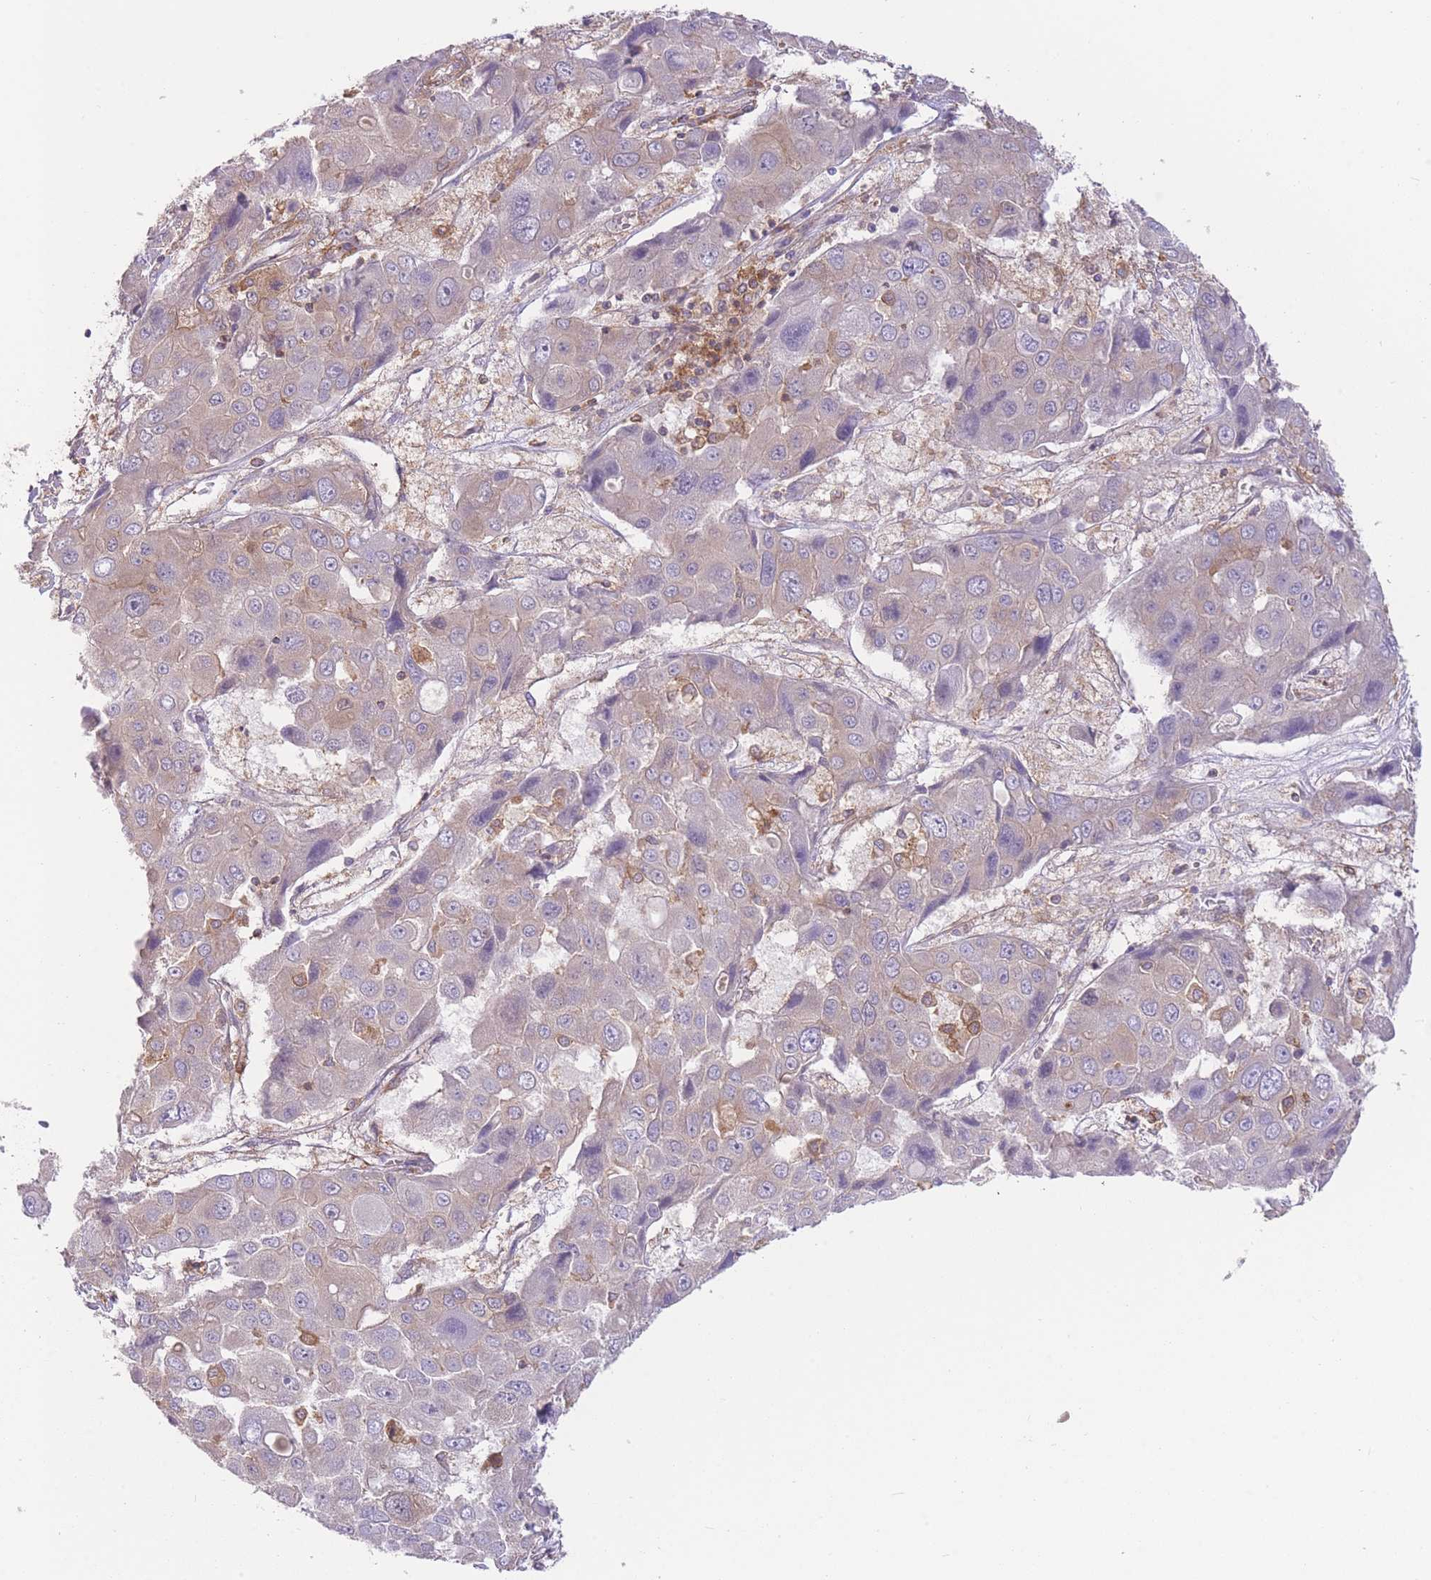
{"staining": {"intensity": "negative", "quantity": "none", "location": "none"}, "tissue": "liver cancer", "cell_type": "Tumor cells", "image_type": "cancer", "snomed": [{"axis": "morphology", "description": "Cholangiocarcinoma"}, {"axis": "topography", "description": "Liver"}], "caption": "Immunohistochemistry (IHC) image of neoplastic tissue: cholangiocarcinoma (liver) stained with DAB (3,3'-diaminobenzidine) displays no significant protein positivity in tumor cells.", "gene": "PRKAR1A", "patient": {"sex": "male", "age": 67}}